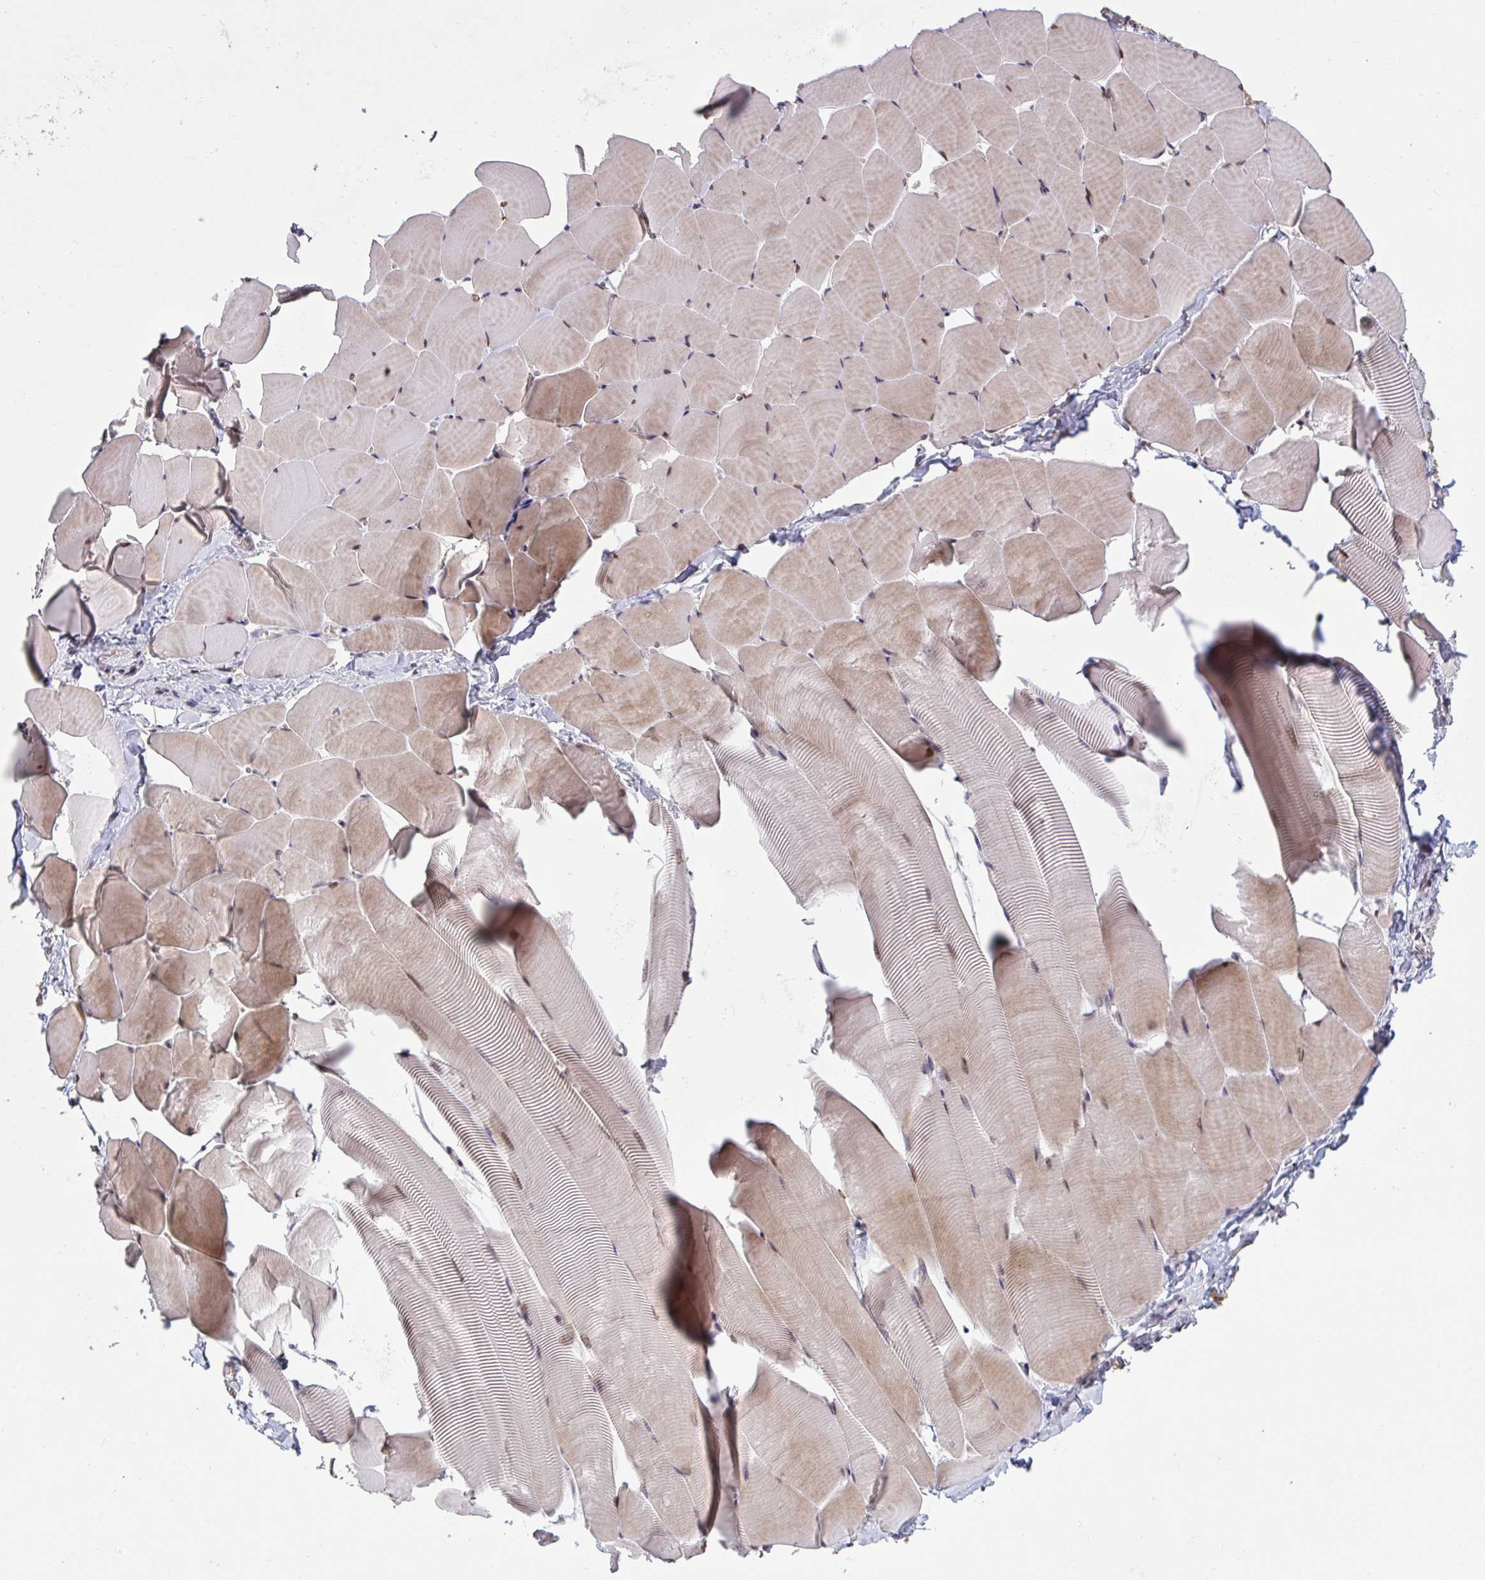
{"staining": {"intensity": "moderate", "quantity": "25%-75%", "location": "cytoplasmic/membranous,nuclear"}, "tissue": "skeletal muscle", "cell_type": "Myocytes", "image_type": "normal", "snomed": [{"axis": "morphology", "description": "Normal tissue, NOS"}, {"axis": "topography", "description": "Skeletal muscle"}], "caption": "Immunohistochemistry histopathology image of benign skeletal muscle: human skeletal muscle stained using immunohistochemistry (IHC) reveals medium levels of moderate protein expression localized specifically in the cytoplasmic/membranous,nuclear of myocytes, appearing as a cytoplasmic/membranous,nuclear brown color.", "gene": "ZNF414", "patient": {"sex": "male", "age": 25}}